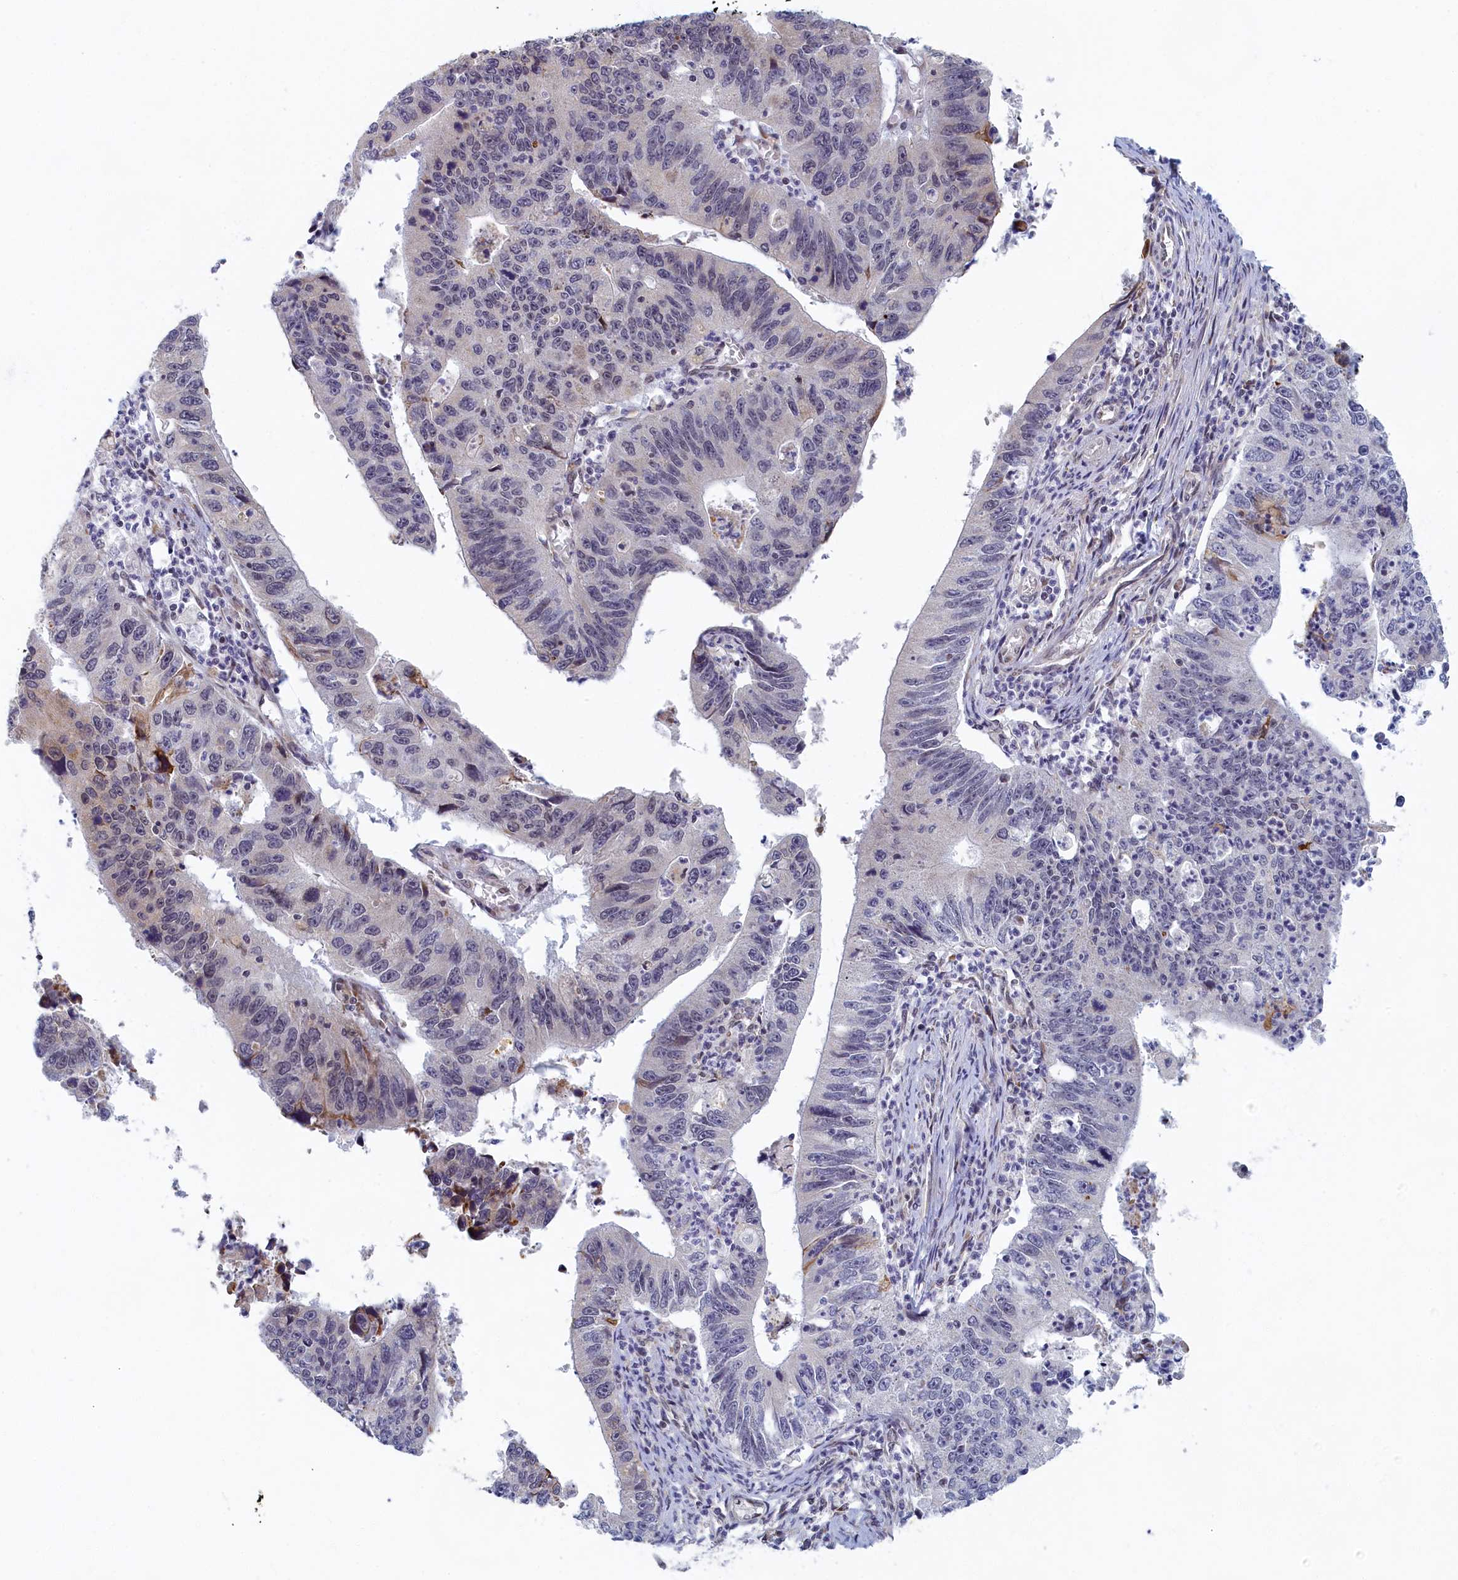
{"staining": {"intensity": "negative", "quantity": "none", "location": "none"}, "tissue": "stomach cancer", "cell_type": "Tumor cells", "image_type": "cancer", "snomed": [{"axis": "morphology", "description": "Adenocarcinoma, NOS"}, {"axis": "topography", "description": "Stomach"}], "caption": "The photomicrograph reveals no staining of tumor cells in stomach cancer. (Brightfield microscopy of DAB immunohistochemistry (IHC) at high magnification).", "gene": "DNAJC17", "patient": {"sex": "male", "age": 59}}